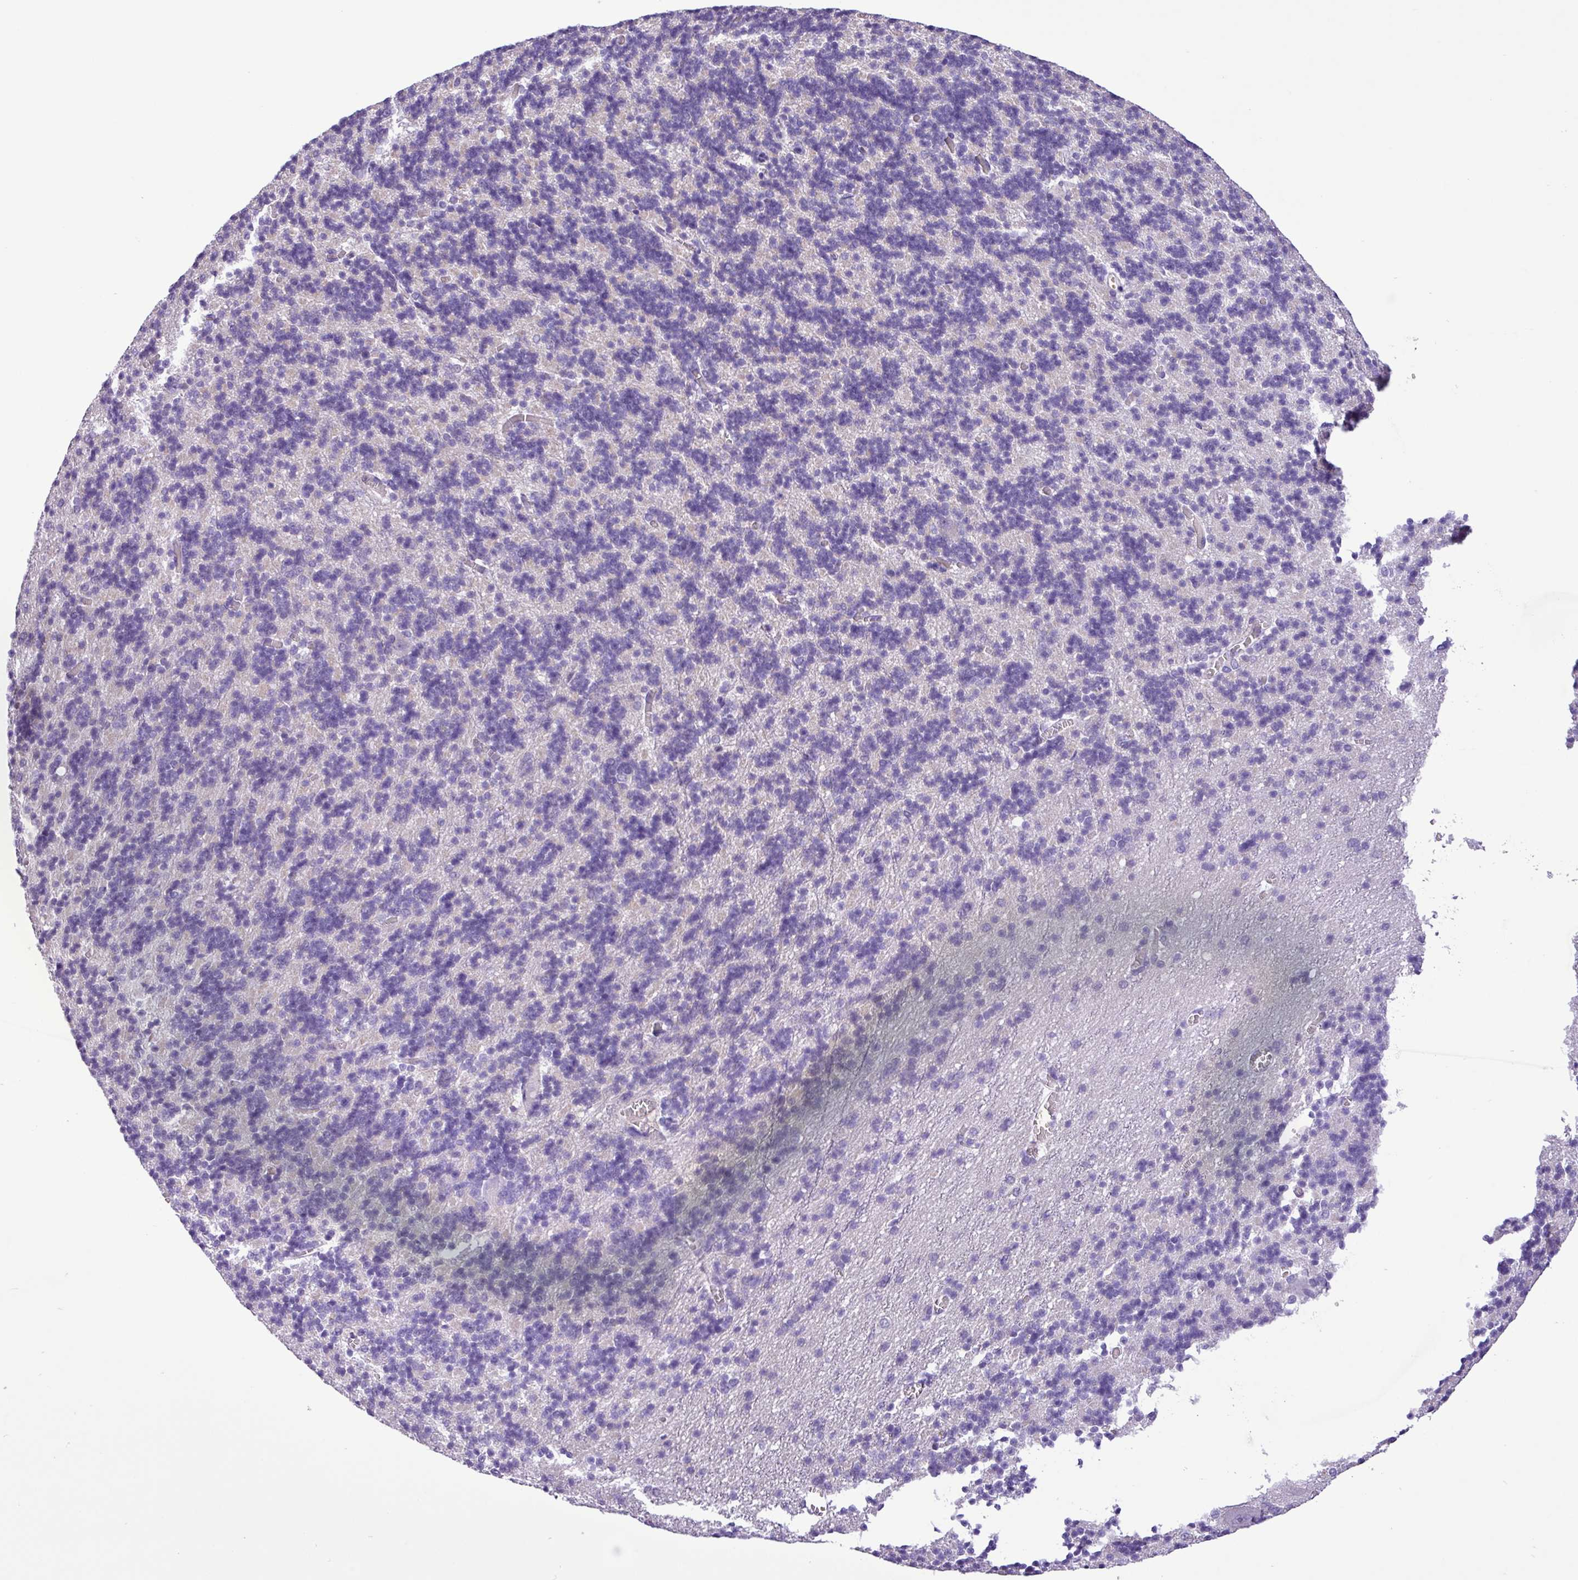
{"staining": {"intensity": "negative", "quantity": "none", "location": "none"}, "tissue": "cerebellum", "cell_type": "Cells in granular layer", "image_type": "normal", "snomed": [{"axis": "morphology", "description": "Normal tissue, NOS"}, {"axis": "topography", "description": "Cerebellum"}], "caption": "This image is of normal cerebellum stained with immunohistochemistry to label a protein in brown with the nuclei are counter-stained blue. There is no expression in cells in granular layer. (Brightfield microscopy of DAB immunohistochemistry at high magnification).", "gene": "C11orf91", "patient": {"sex": "male", "age": 37}}